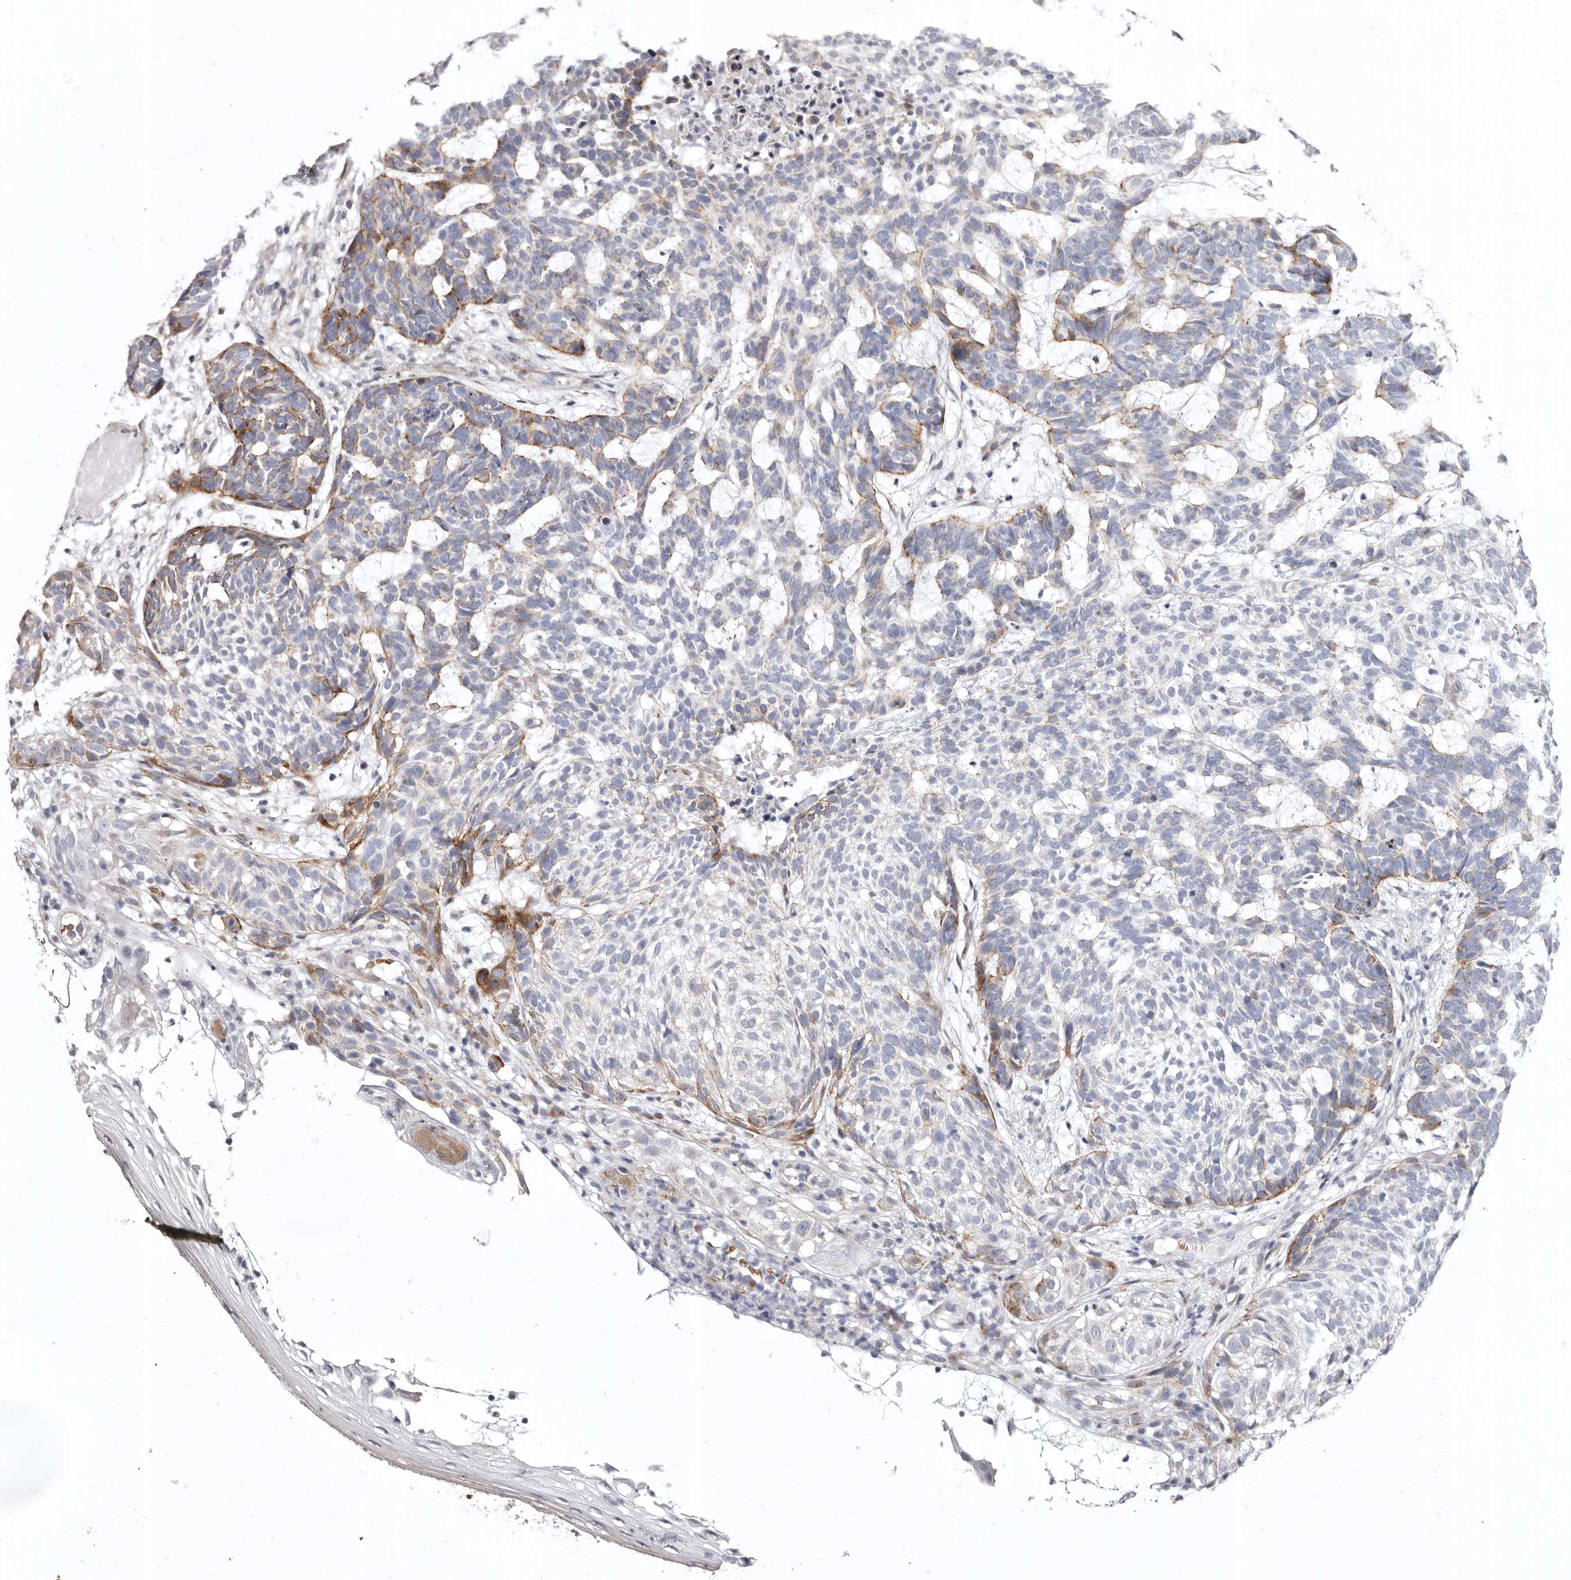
{"staining": {"intensity": "moderate", "quantity": "25%-75%", "location": "cytoplasmic/membranous"}, "tissue": "skin cancer", "cell_type": "Tumor cells", "image_type": "cancer", "snomed": [{"axis": "morphology", "description": "Basal cell carcinoma"}, {"axis": "topography", "description": "Skin"}], "caption": "This histopathology image demonstrates immunohistochemistry (IHC) staining of basal cell carcinoma (skin), with medium moderate cytoplasmic/membranous positivity in about 25%-75% of tumor cells.", "gene": "AIDA", "patient": {"sex": "male", "age": 85}}